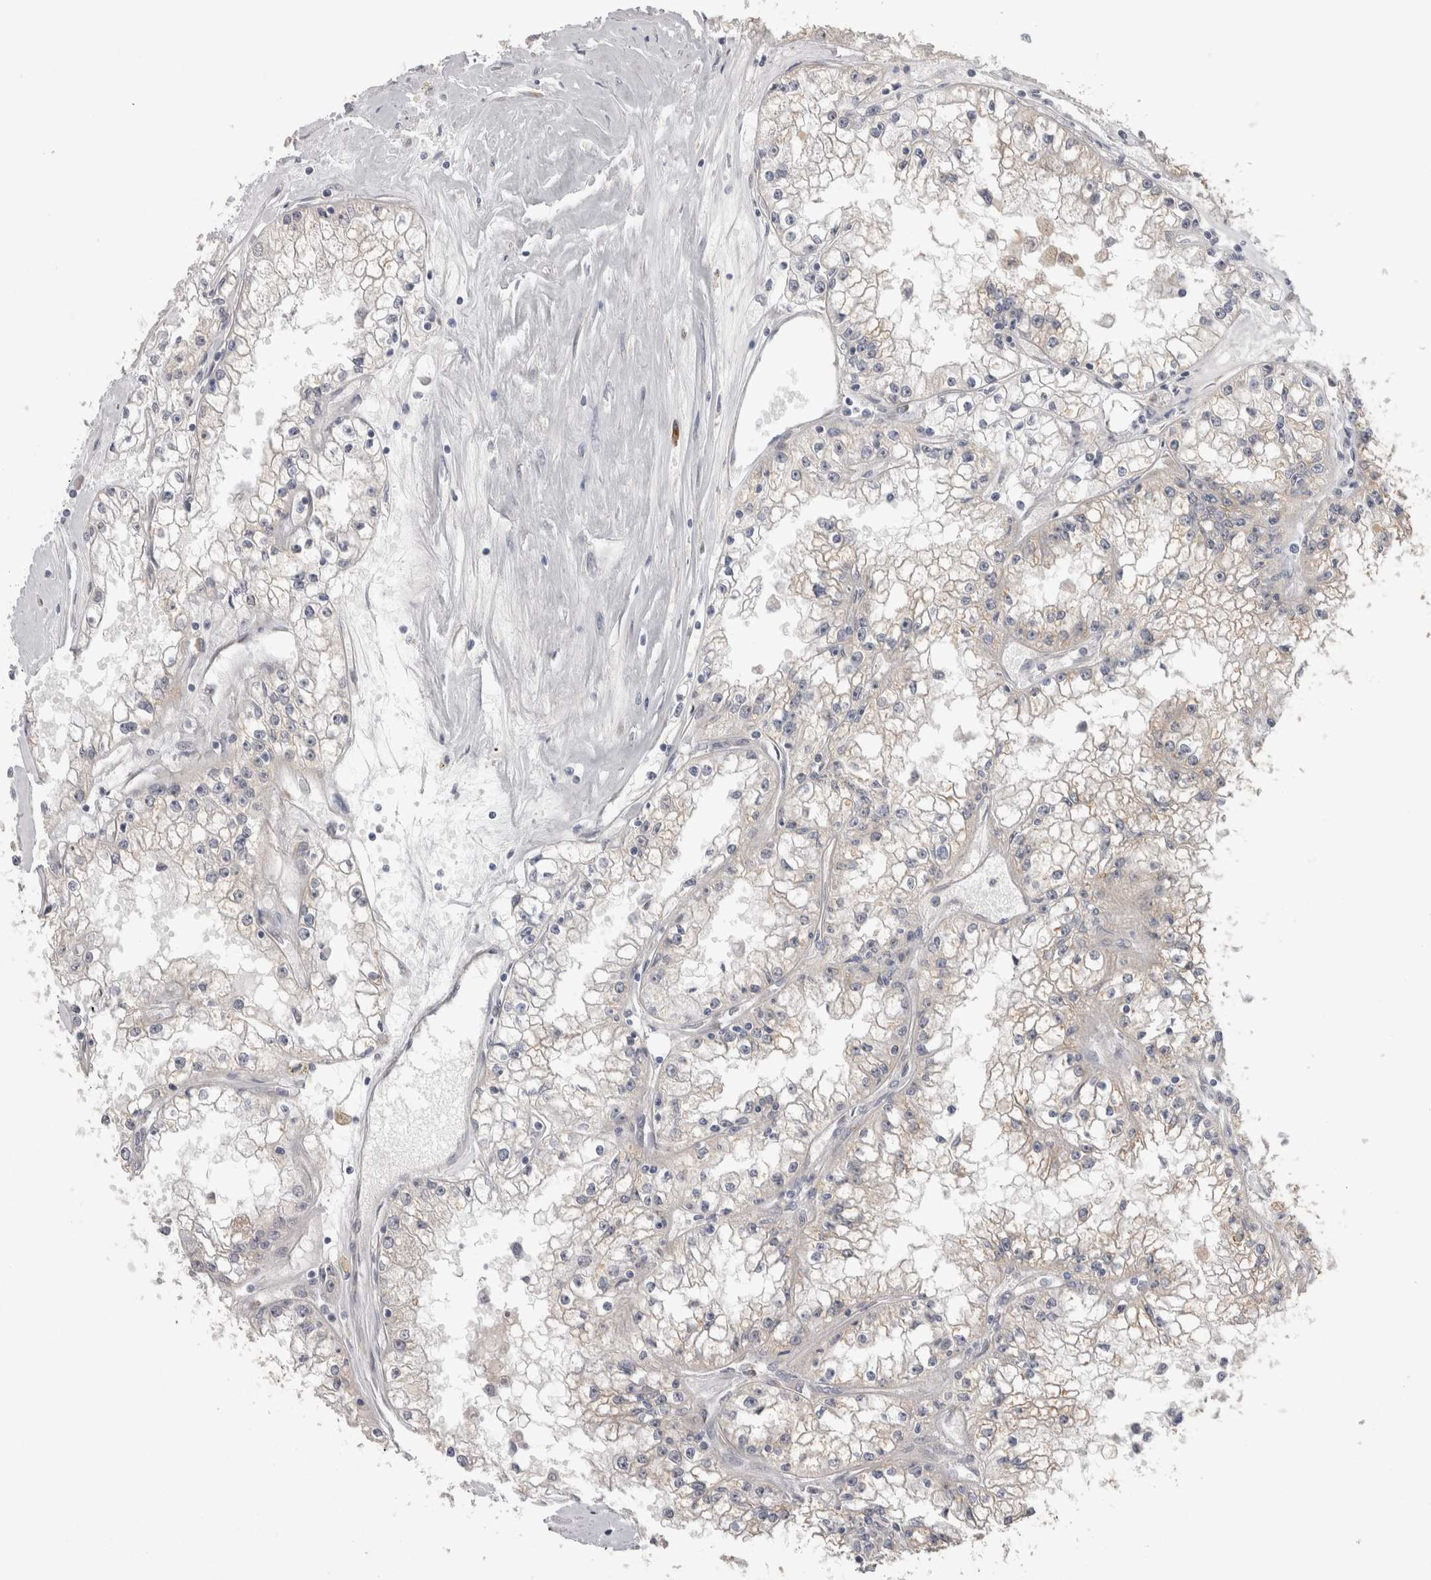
{"staining": {"intensity": "negative", "quantity": "none", "location": "none"}, "tissue": "renal cancer", "cell_type": "Tumor cells", "image_type": "cancer", "snomed": [{"axis": "morphology", "description": "Adenocarcinoma, NOS"}, {"axis": "topography", "description": "Kidney"}], "caption": "Immunohistochemistry photomicrograph of renal cancer stained for a protein (brown), which displays no staining in tumor cells.", "gene": "CUL2", "patient": {"sex": "male", "age": 56}}